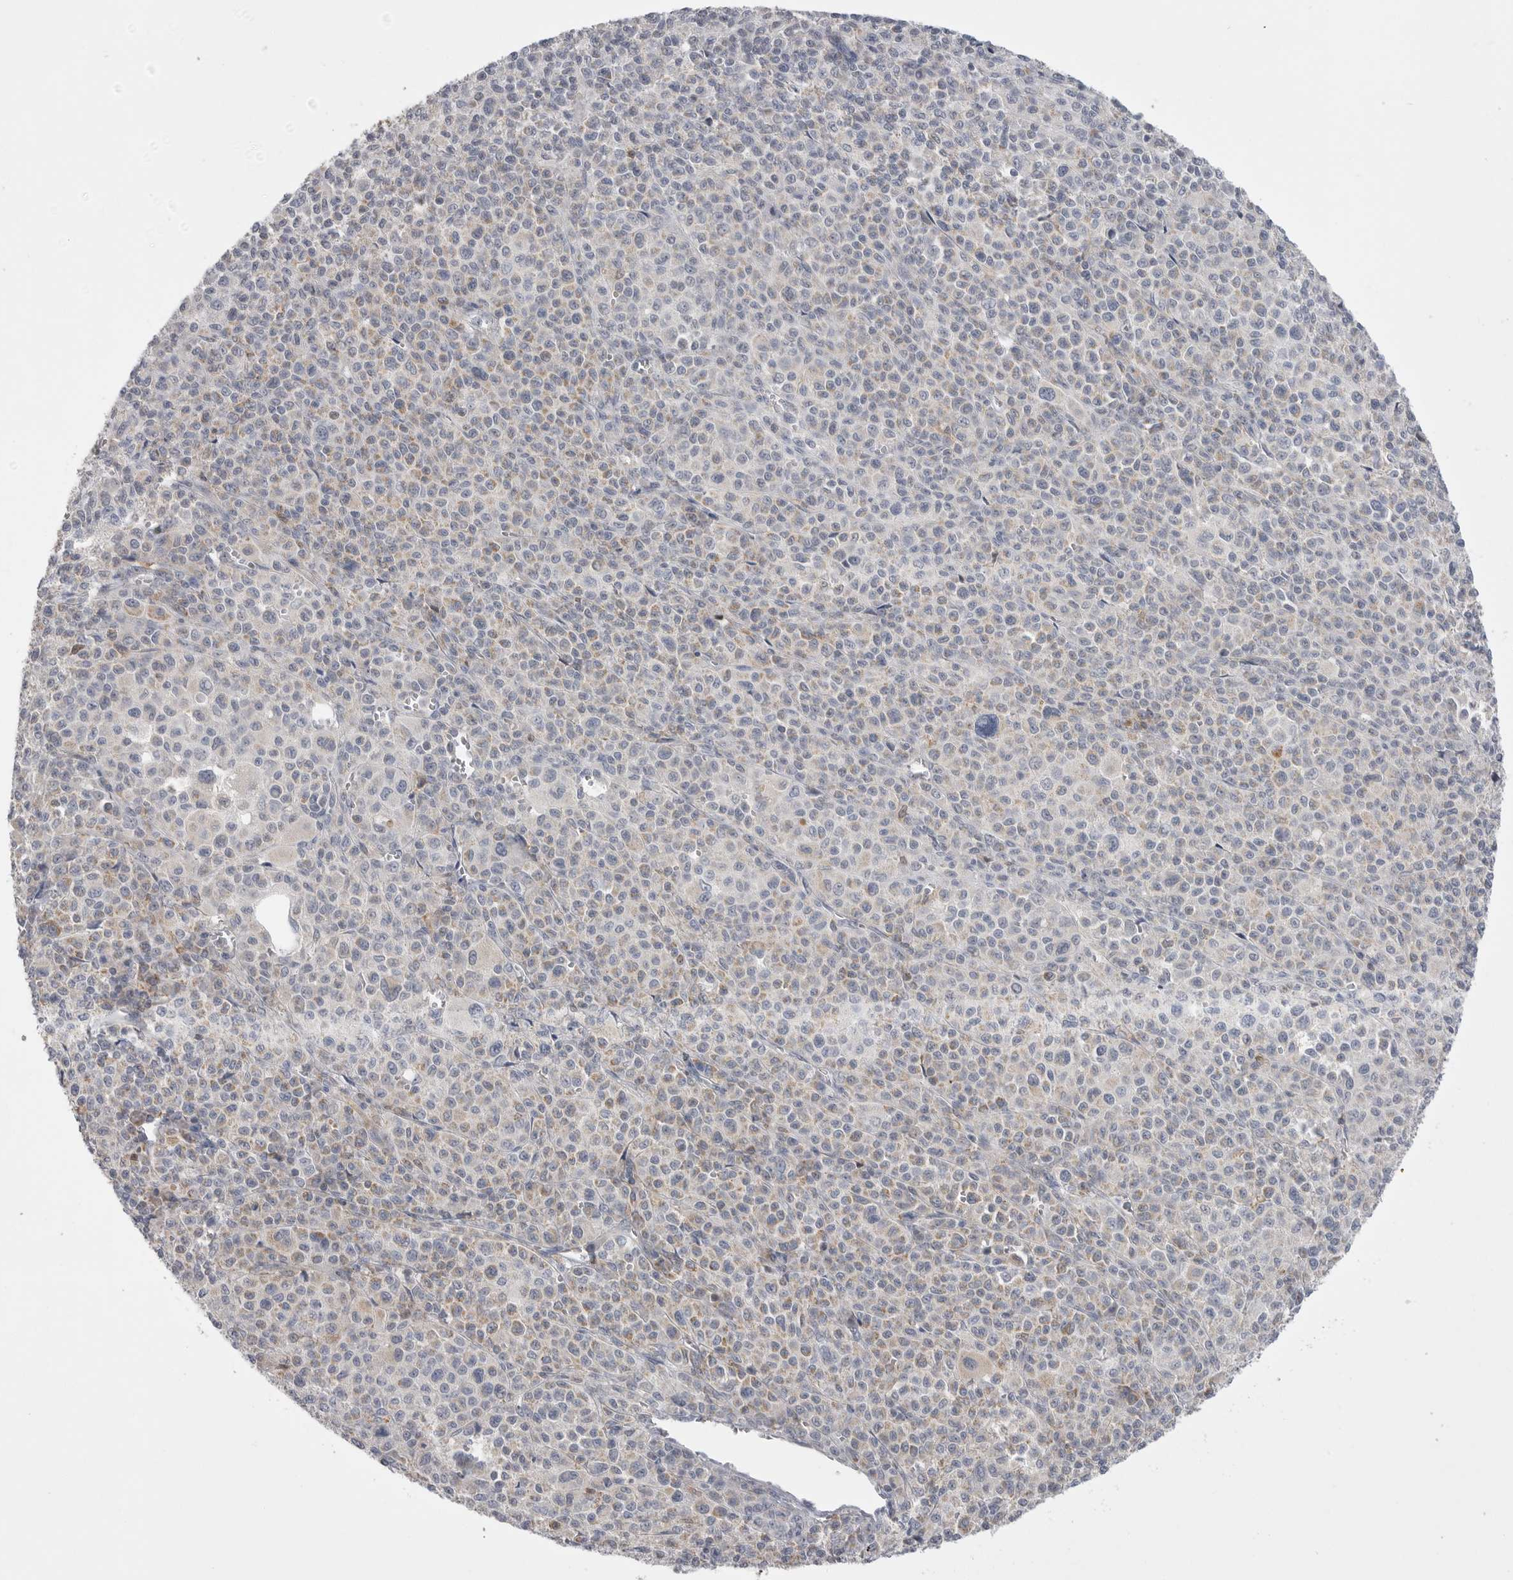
{"staining": {"intensity": "weak", "quantity": "25%-75%", "location": "cytoplasmic/membranous"}, "tissue": "melanoma", "cell_type": "Tumor cells", "image_type": "cancer", "snomed": [{"axis": "morphology", "description": "Malignant melanoma, Metastatic site"}, {"axis": "topography", "description": "Skin"}], "caption": "Immunohistochemistry of human malignant melanoma (metastatic site) shows low levels of weak cytoplasmic/membranous staining in approximately 25%-75% of tumor cells.", "gene": "KYAT3", "patient": {"sex": "female", "age": 74}}